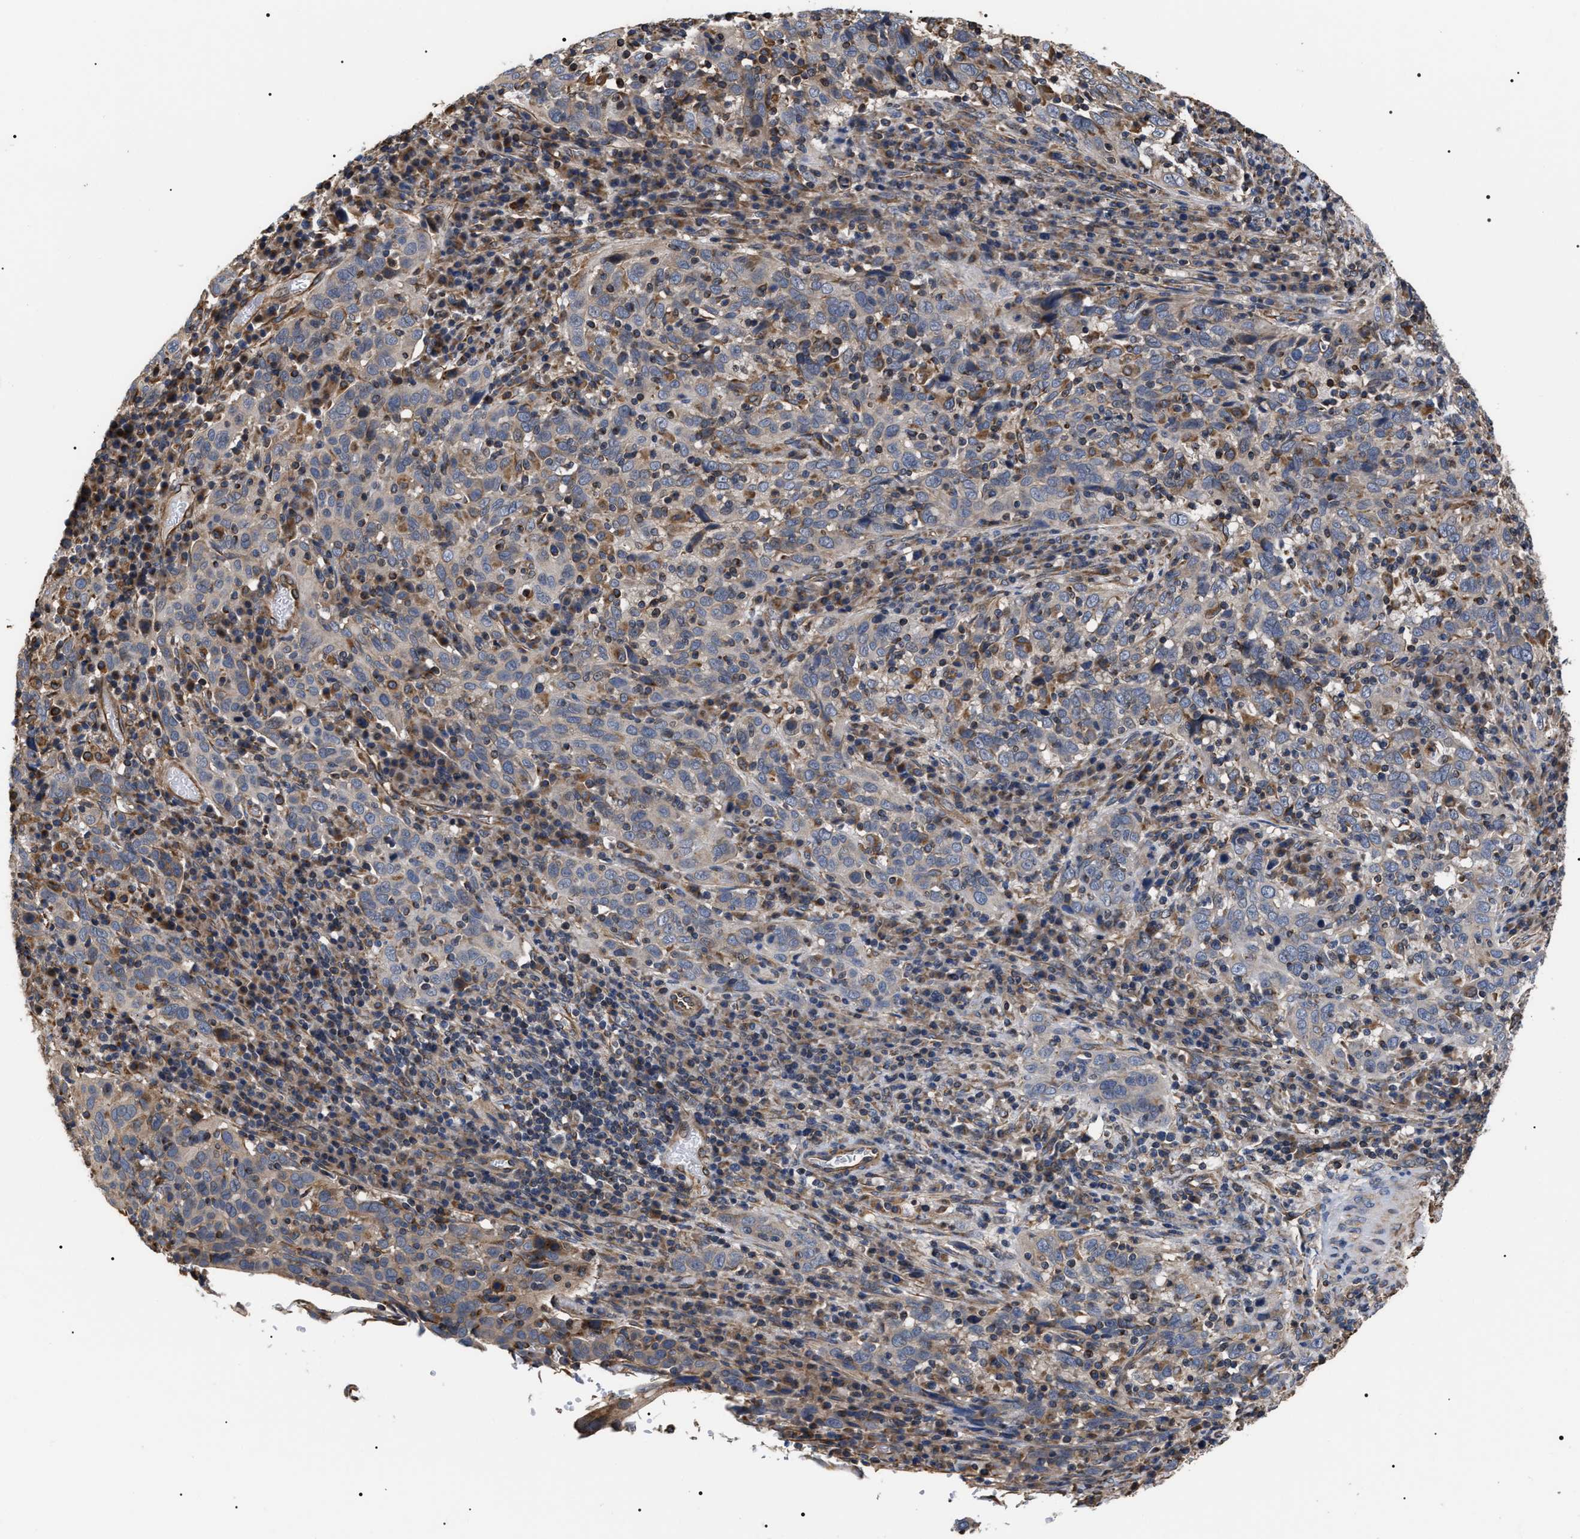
{"staining": {"intensity": "weak", "quantity": "<25%", "location": "cytoplasmic/membranous"}, "tissue": "cervical cancer", "cell_type": "Tumor cells", "image_type": "cancer", "snomed": [{"axis": "morphology", "description": "Squamous cell carcinoma, NOS"}, {"axis": "topography", "description": "Cervix"}], "caption": "Cervical cancer (squamous cell carcinoma) stained for a protein using IHC demonstrates no positivity tumor cells.", "gene": "TSPAN33", "patient": {"sex": "female", "age": 46}}